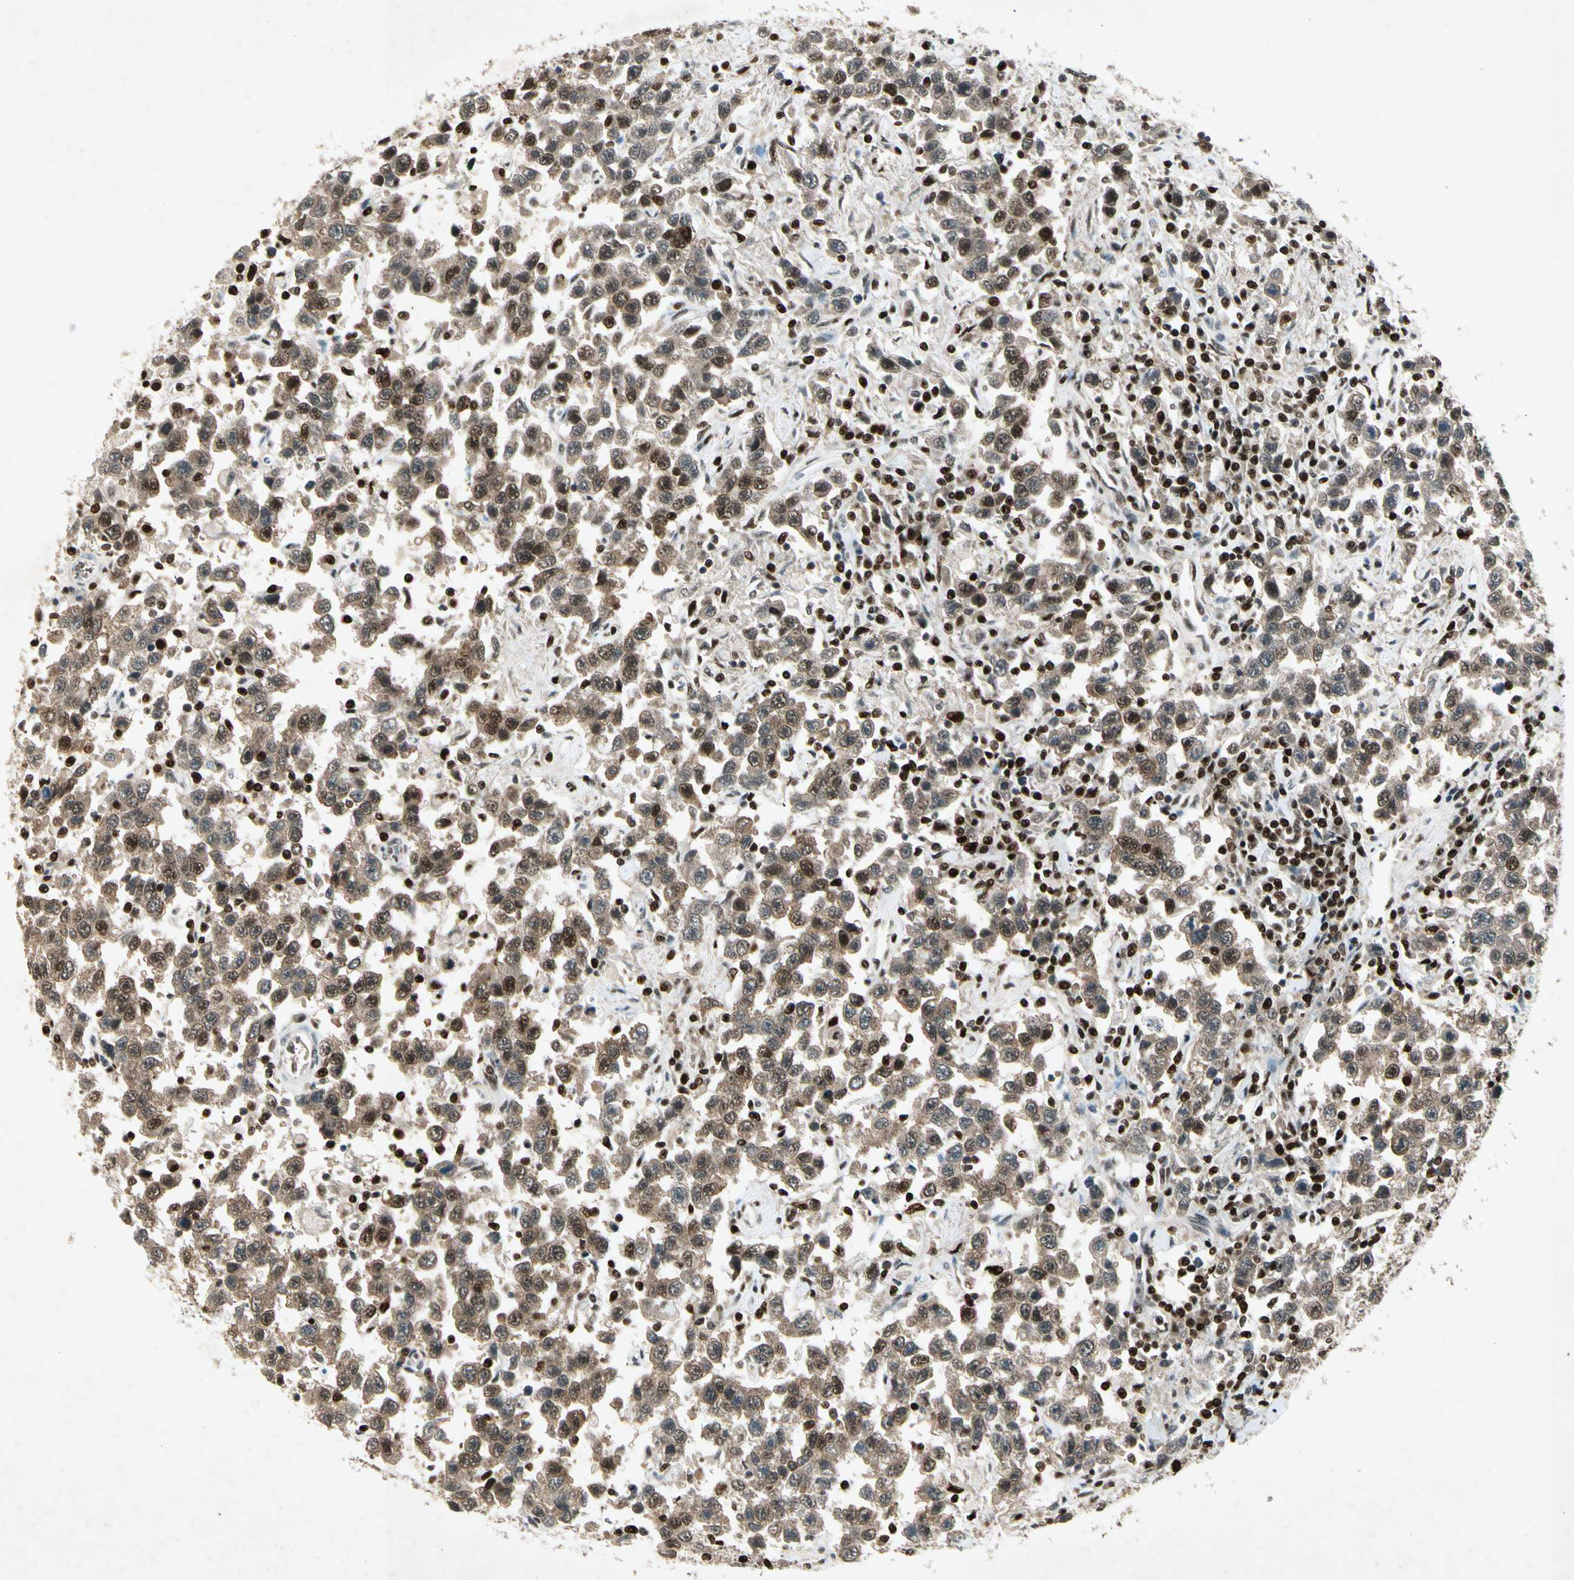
{"staining": {"intensity": "strong", "quantity": ">75%", "location": "cytoplasmic/membranous,nuclear"}, "tissue": "testis cancer", "cell_type": "Tumor cells", "image_type": "cancer", "snomed": [{"axis": "morphology", "description": "Seminoma, NOS"}, {"axis": "topography", "description": "Testis"}], "caption": "Protein expression analysis of seminoma (testis) exhibits strong cytoplasmic/membranous and nuclear positivity in about >75% of tumor cells.", "gene": "RNF43", "patient": {"sex": "male", "age": 41}}